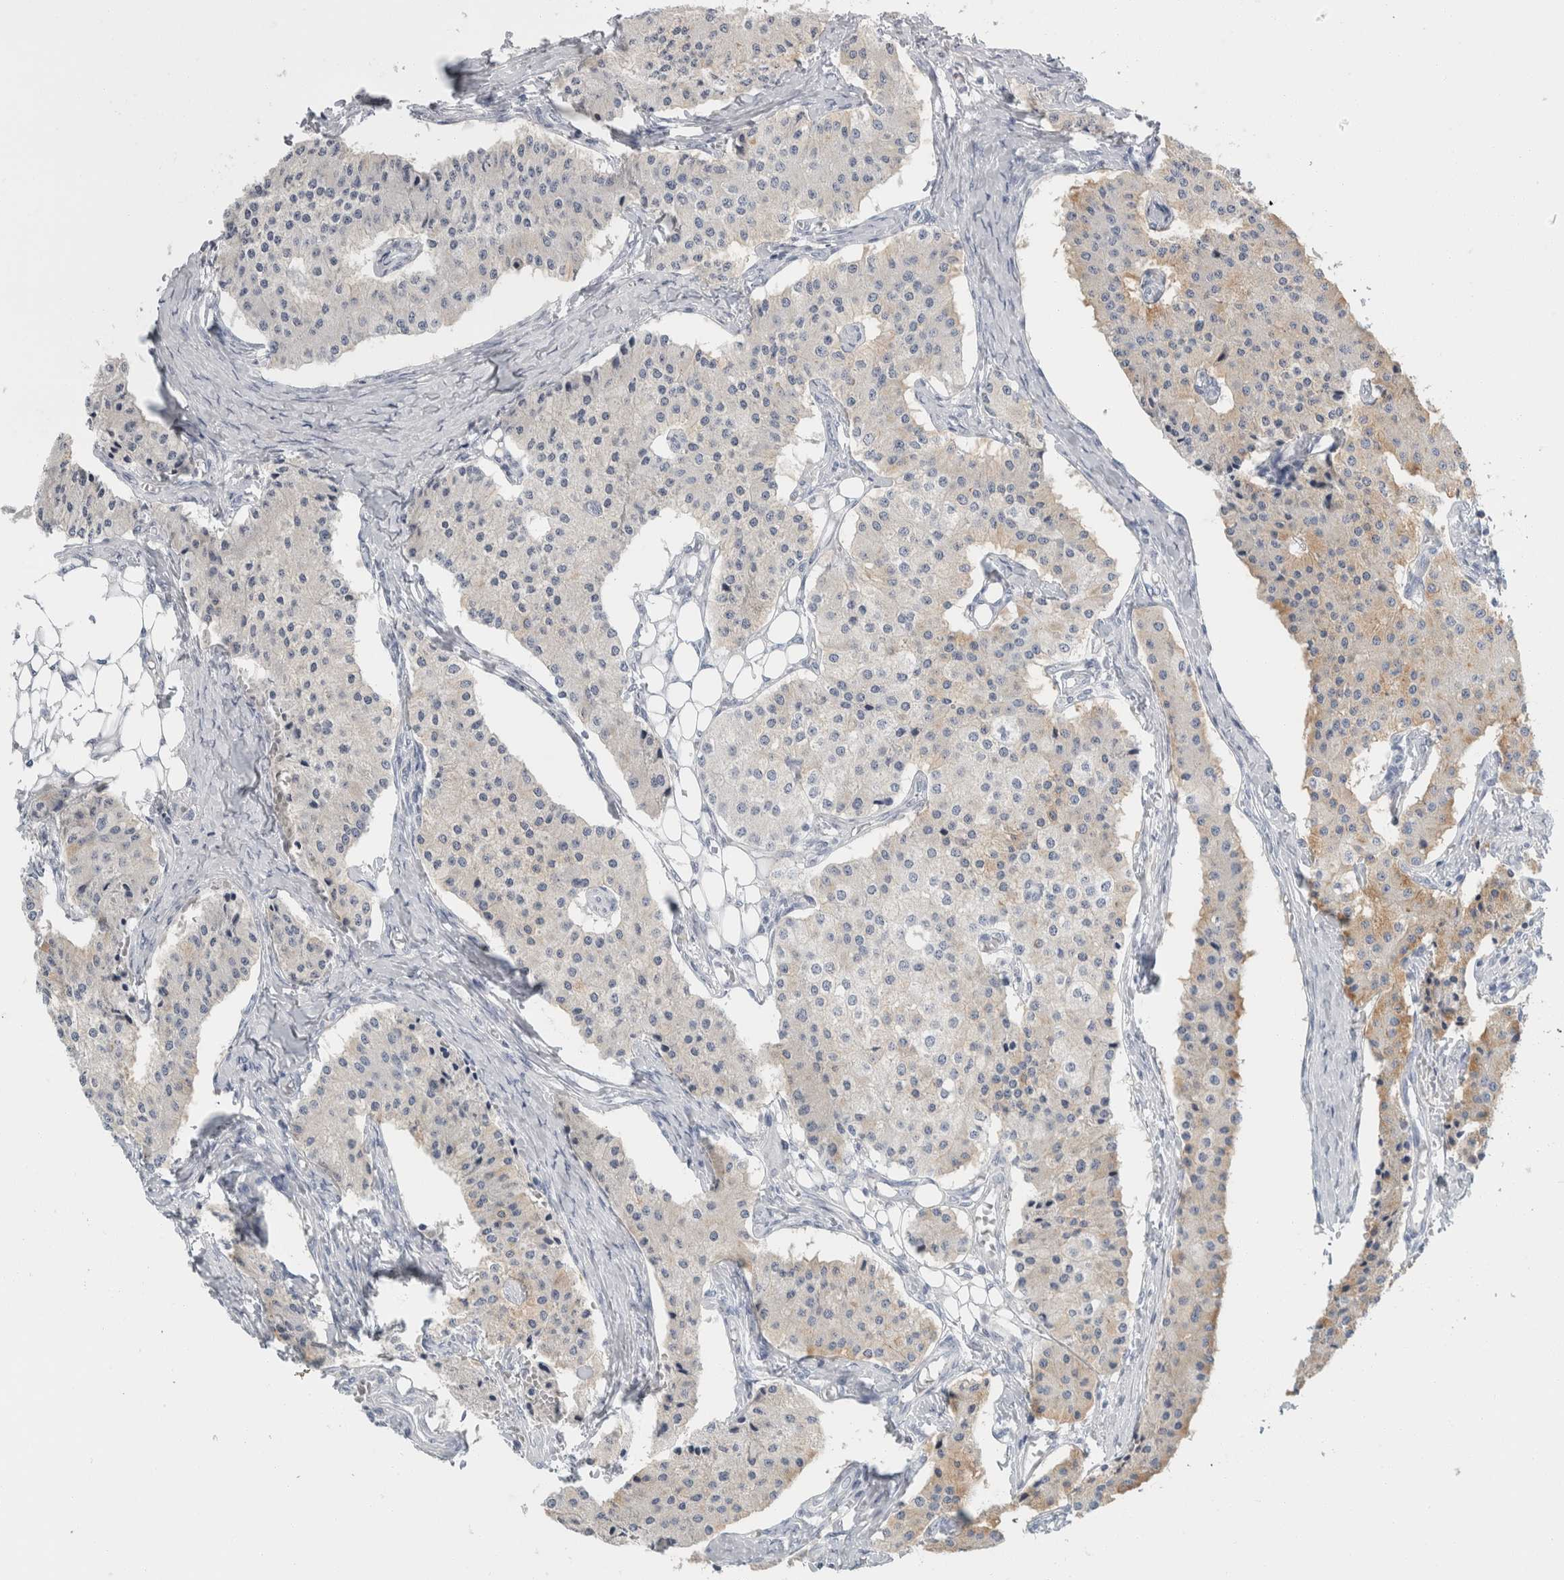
{"staining": {"intensity": "weak", "quantity": "<25%", "location": "cytoplasmic/membranous"}, "tissue": "carcinoid", "cell_type": "Tumor cells", "image_type": "cancer", "snomed": [{"axis": "morphology", "description": "Carcinoid, malignant, NOS"}, {"axis": "topography", "description": "Colon"}], "caption": "IHC photomicrograph of neoplastic tissue: malignant carcinoid stained with DAB demonstrates no significant protein expression in tumor cells.", "gene": "RPH3AL", "patient": {"sex": "female", "age": 52}}